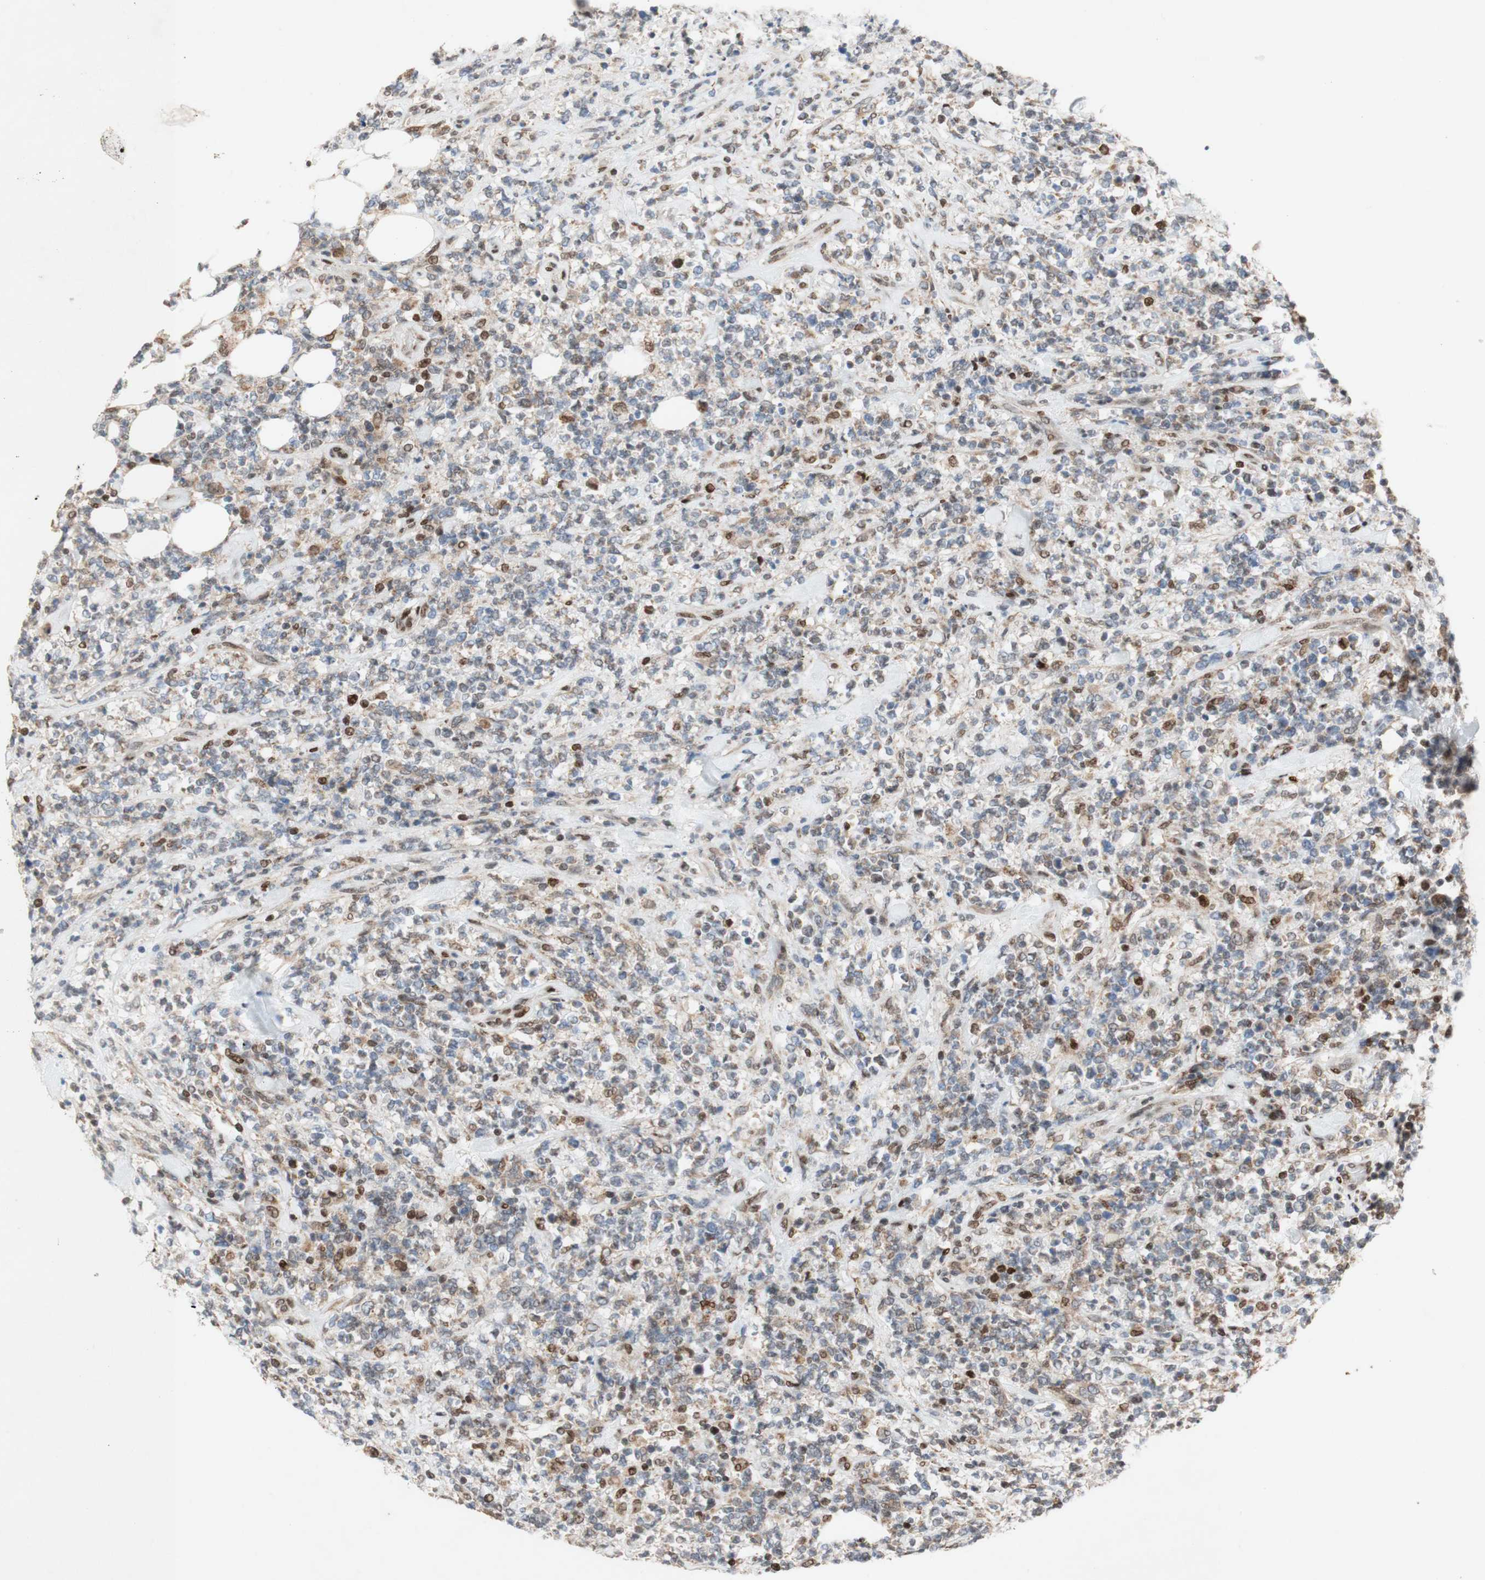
{"staining": {"intensity": "negative", "quantity": "none", "location": "none"}, "tissue": "lymphoma", "cell_type": "Tumor cells", "image_type": "cancer", "snomed": [{"axis": "morphology", "description": "Malignant lymphoma, non-Hodgkin's type, High grade"}, {"axis": "topography", "description": "Soft tissue"}], "caption": "High magnification brightfield microscopy of high-grade malignant lymphoma, non-Hodgkin's type stained with DAB (brown) and counterstained with hematoxylin (blue): tumor cells show no significant positivity.", "gene": "DNMT3A", "patient": {"sex": "male", "age": 18}}